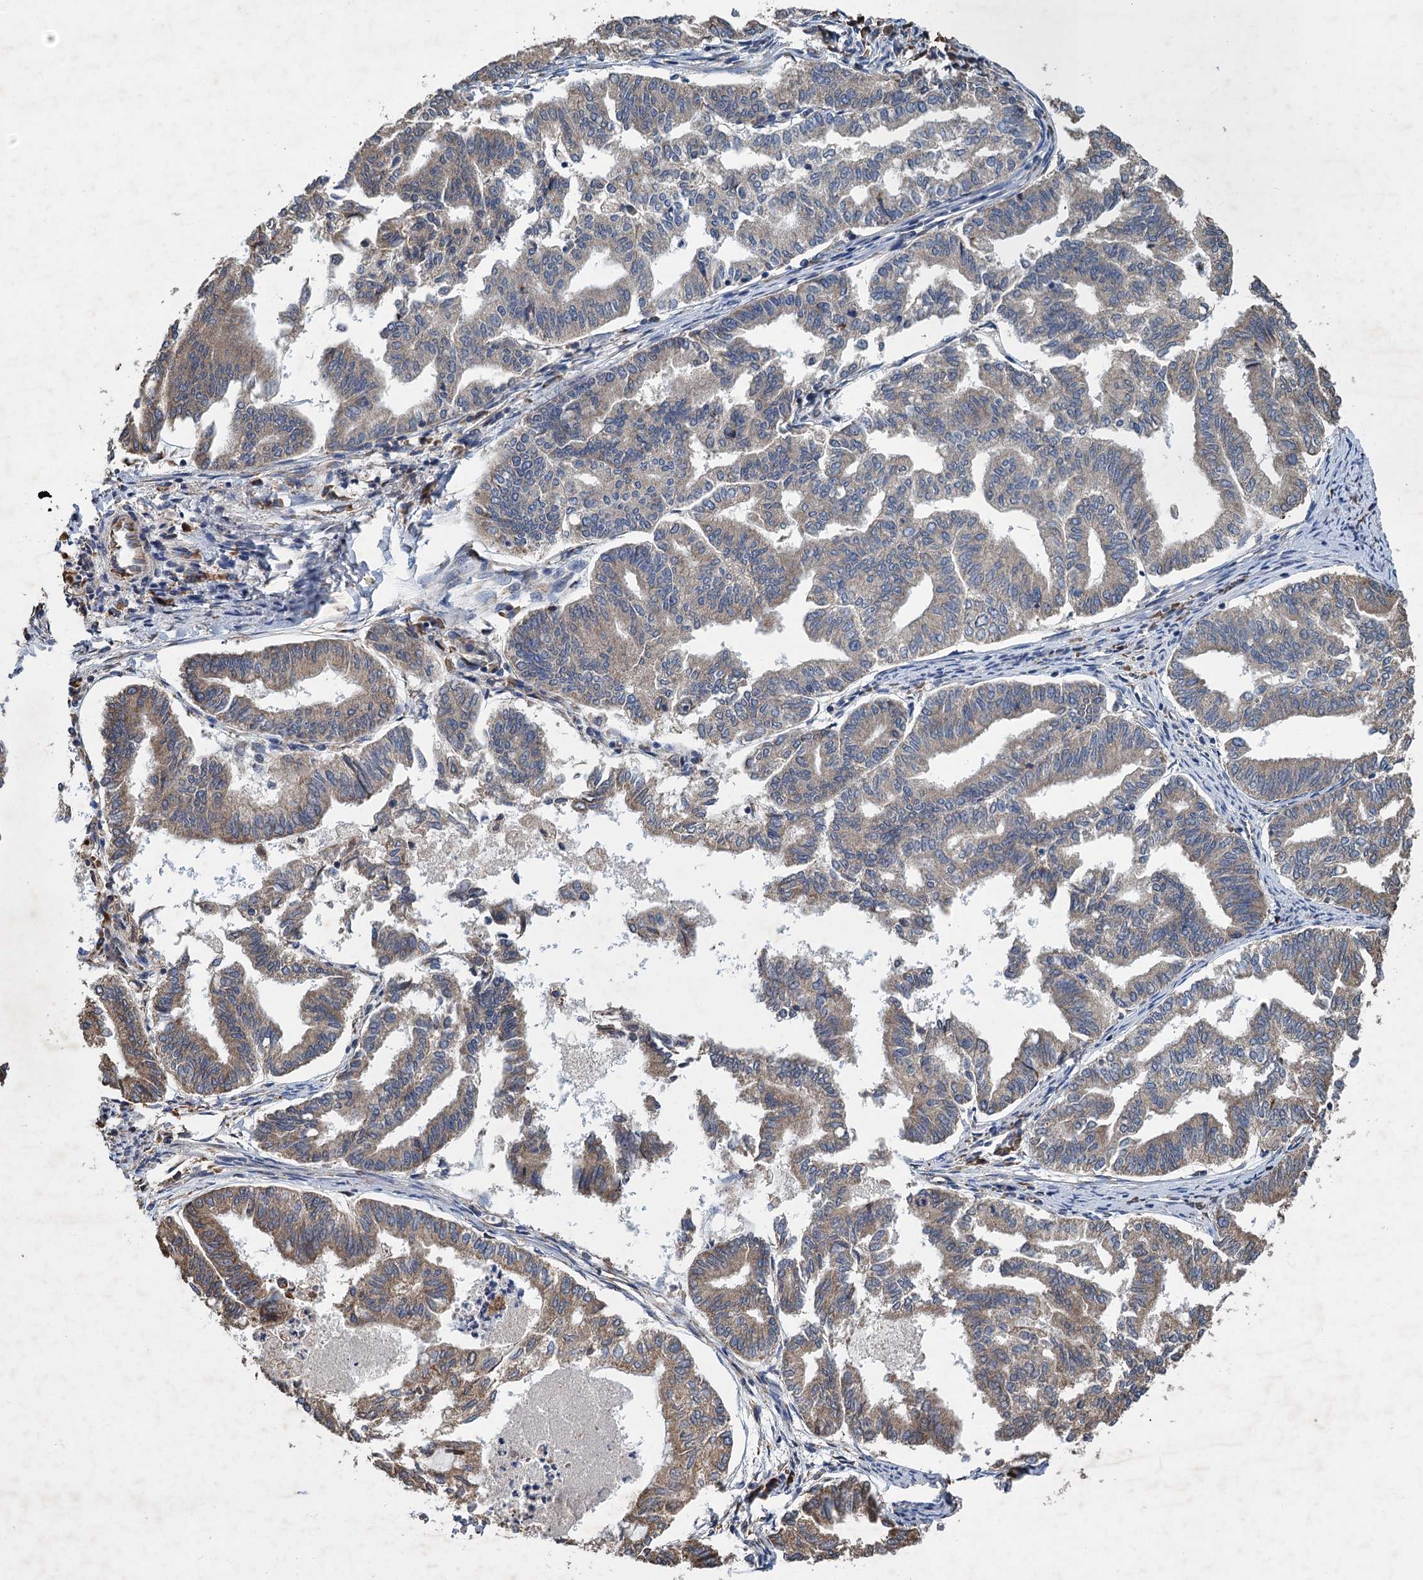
{"staining": {"intensity": "moderate", "quantity": "25%-75%", "location": "cytoplasmic/membranous"}, "tissue": "endometrial cancer", "cell_type": "Tumor cells", "image_type": "cancer", "snomed": [{"axis": "morphology", "description": "Adenocarcinoma, NOS"}, {"axis": "topography", "description": "Endometrium"}], "caption": "A micrograph showing moderate cytoplasmic/membranous positivity in approximately 25%-75% of tumor cells in endometrial cancer, as visualized by brown immunohistochemical staining.", "gene": "LINS1", "patient": {"sex": "female", "age": 79}}